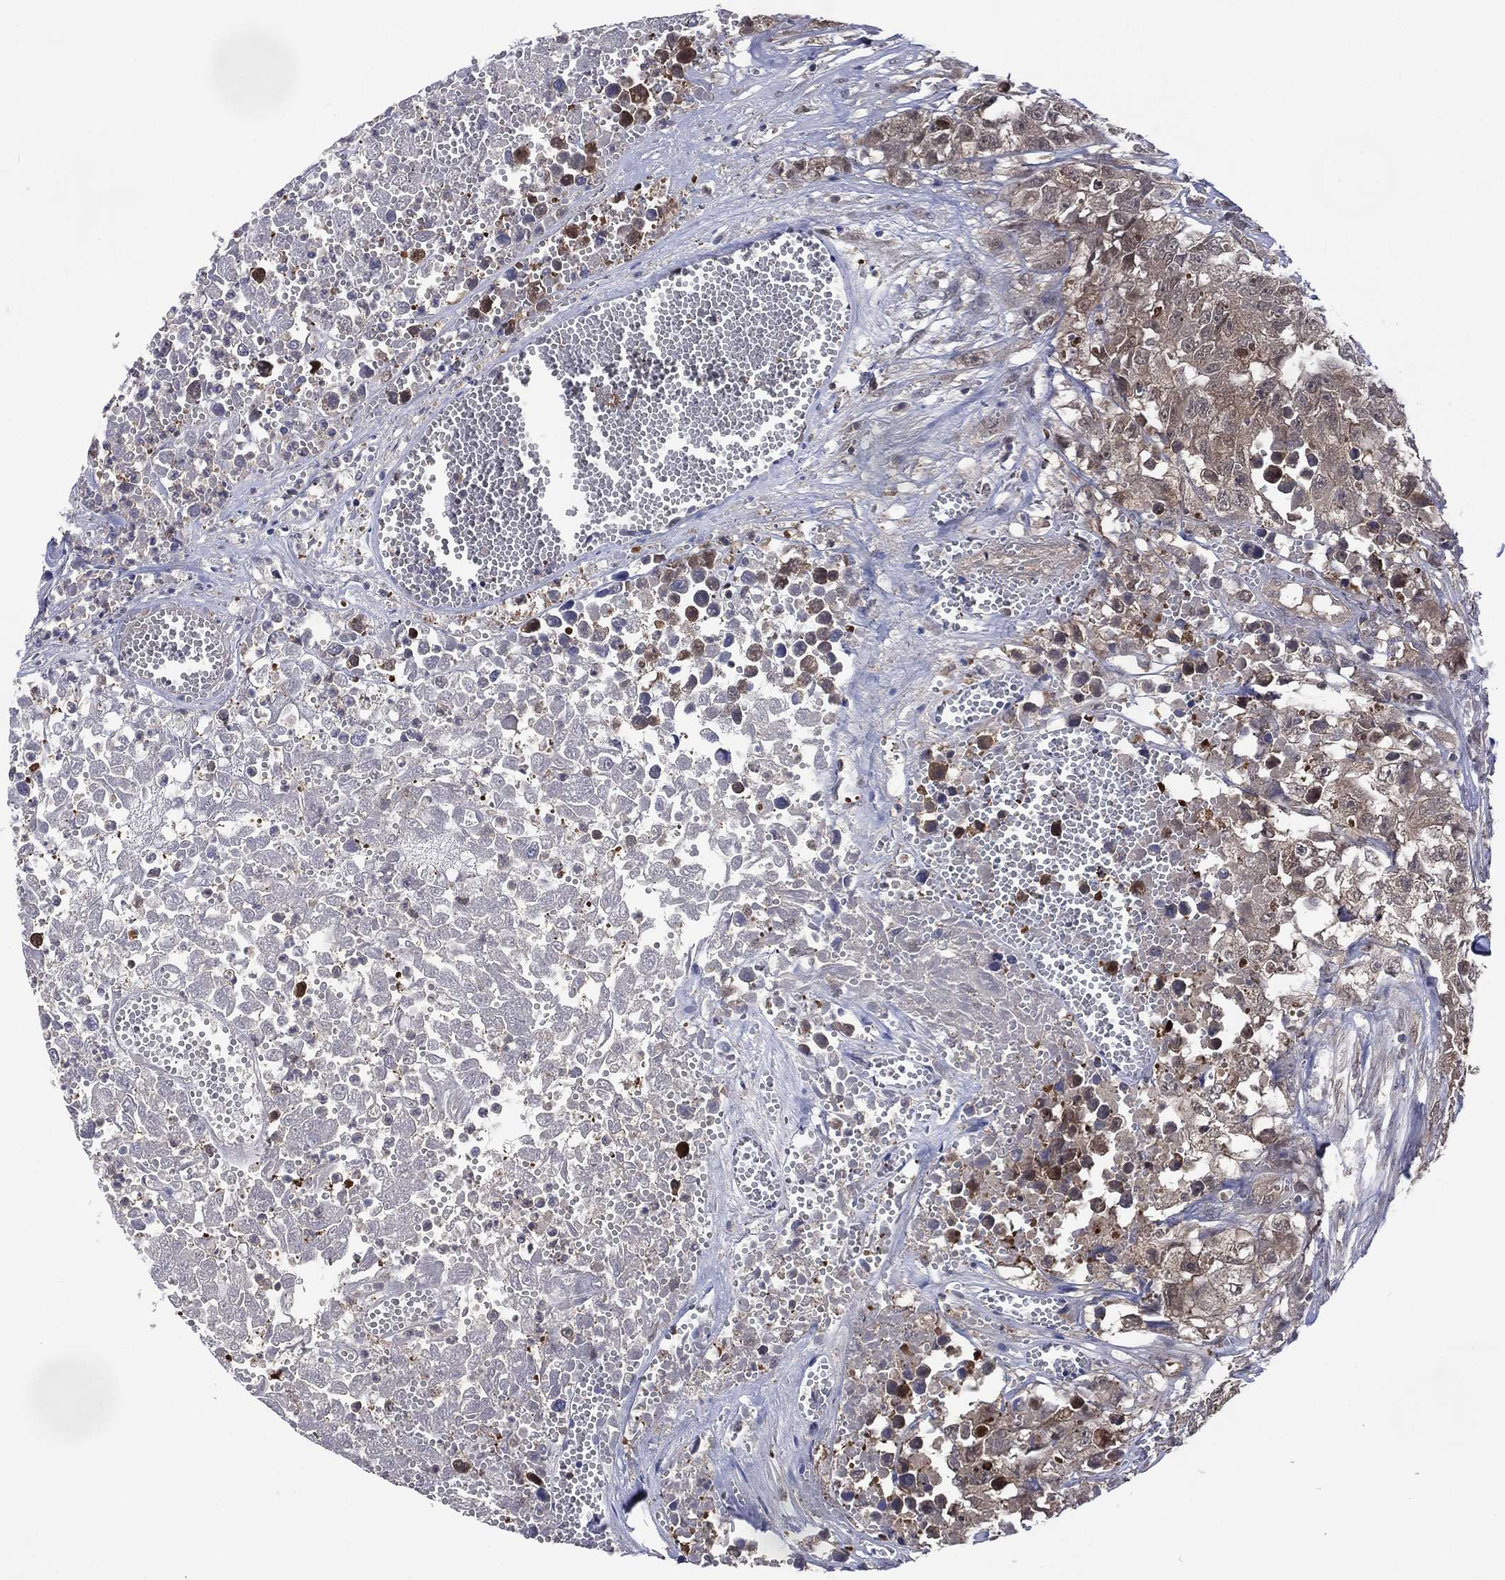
{"staining": {"intensity": "weak", "quantity": "<25%", "location": "cytoplasmic/membranous"}, "tissue": "testis cancer", "cell_type": "Tumor cells", "image_type": "cancer", "snomed": [{"axis": "morphology", "description": "Seminoma, NOS"}, {"axis": "morphology", "description": "Carcinoma, Embryonal, NOS"}, {"axis": "topography", "description": "Testis"}], "caption": "IHC of human testis cancer reveals no positivity in tumor cells.", "gene": "MTAP", "patient": {"sex": "male", "age": 22}}